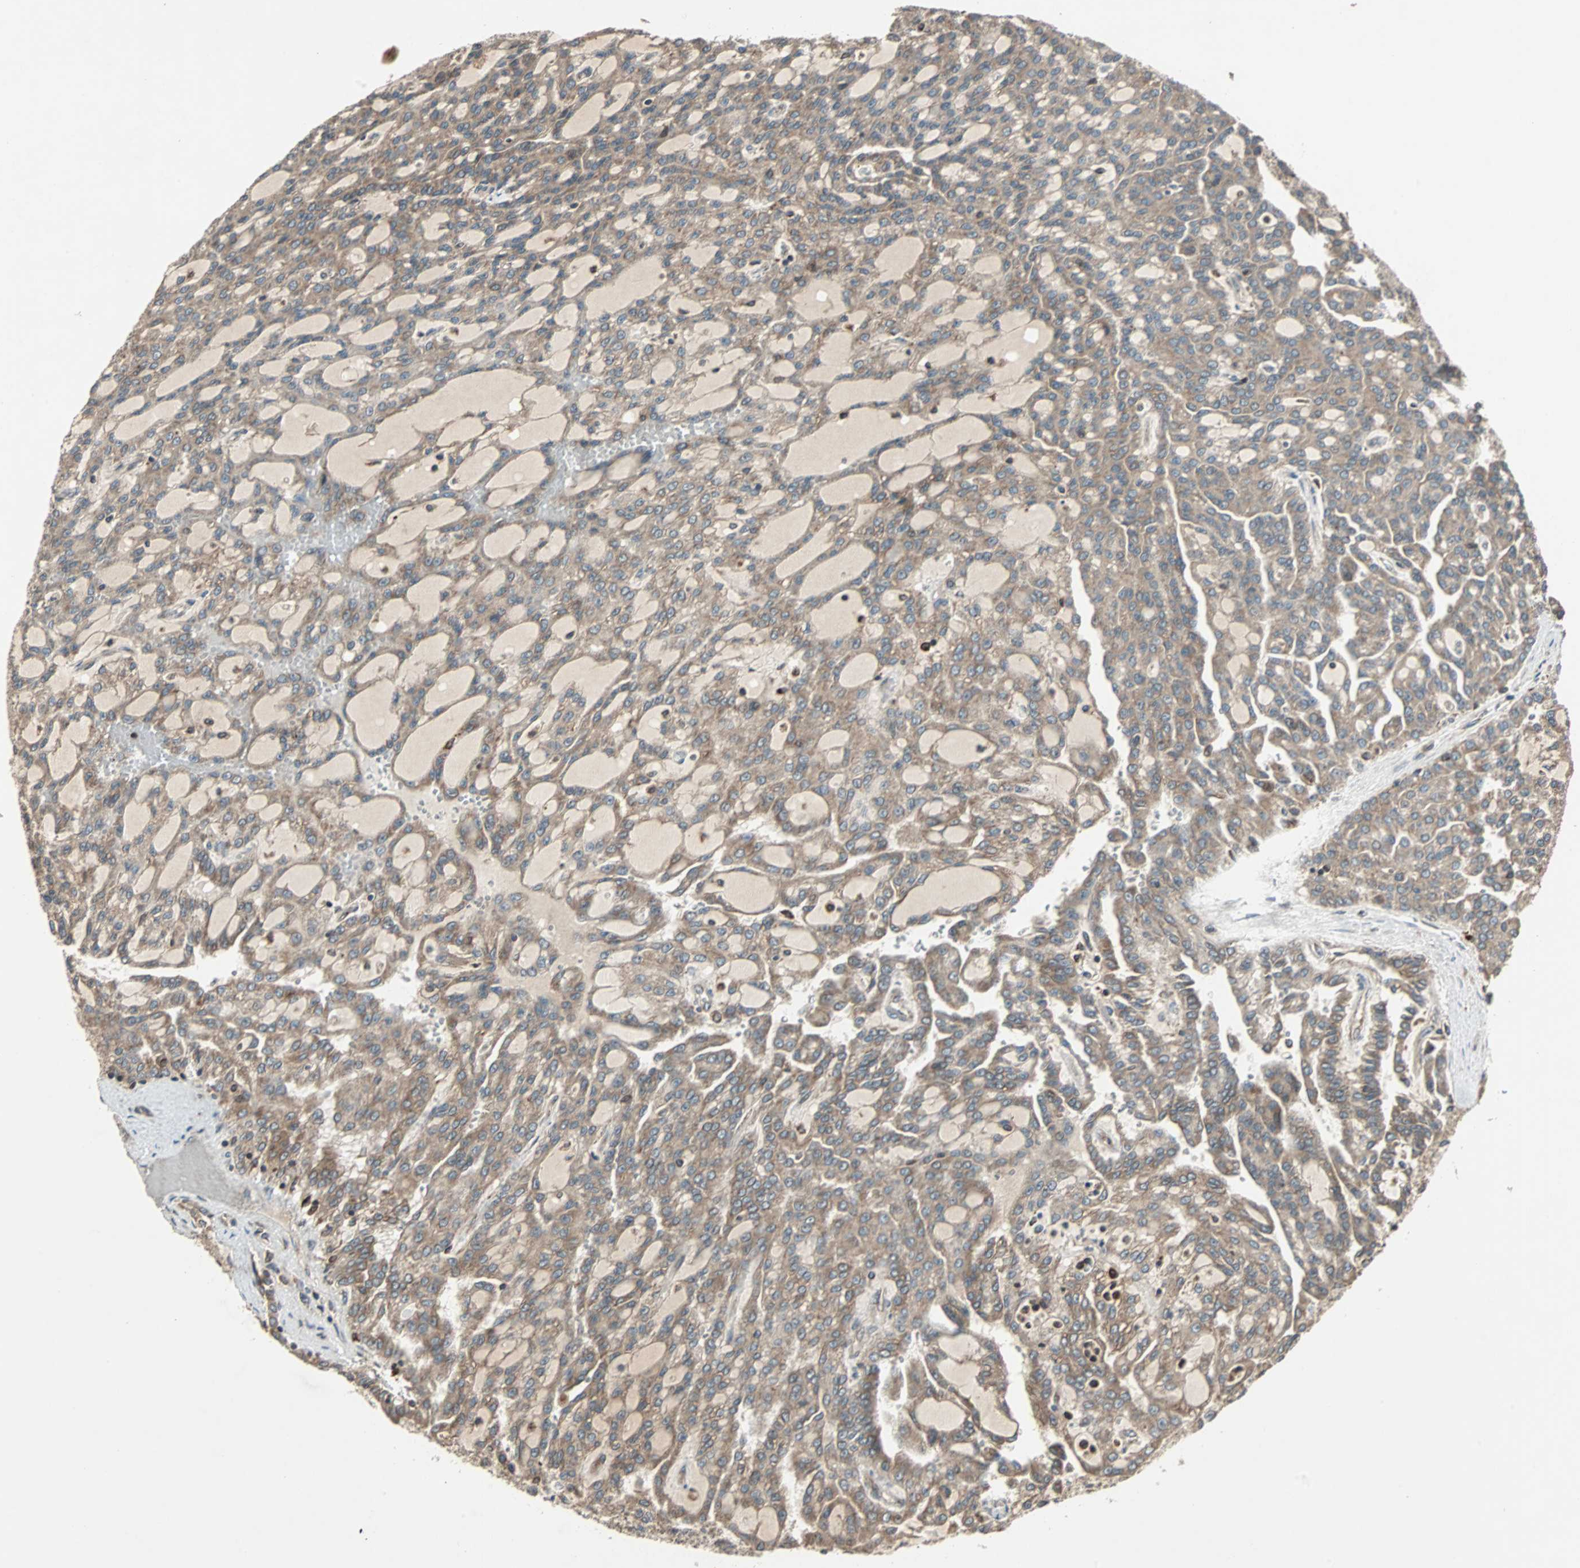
{"staining": {"intensity": "moderate", "quantity": ">75%", "location": "cytoplasmic/membranous"}, "tissue": "renal cancer", "cell_type": "Tumor cells", "image_type": "cancer", "snomed": [{"axis": "morphology", "description": "Adenocarcinoma, NOS"}, {"axis": "topography", "description": "Kidney"}], "caption": "Immunohistochemistry of renal cancer reveals medium levels of moderate cytoplasmic/membranous staining in about >75% of tumor cells.", "gene": "RAB7A", "patient": {"sex": "male", "age": 63}}